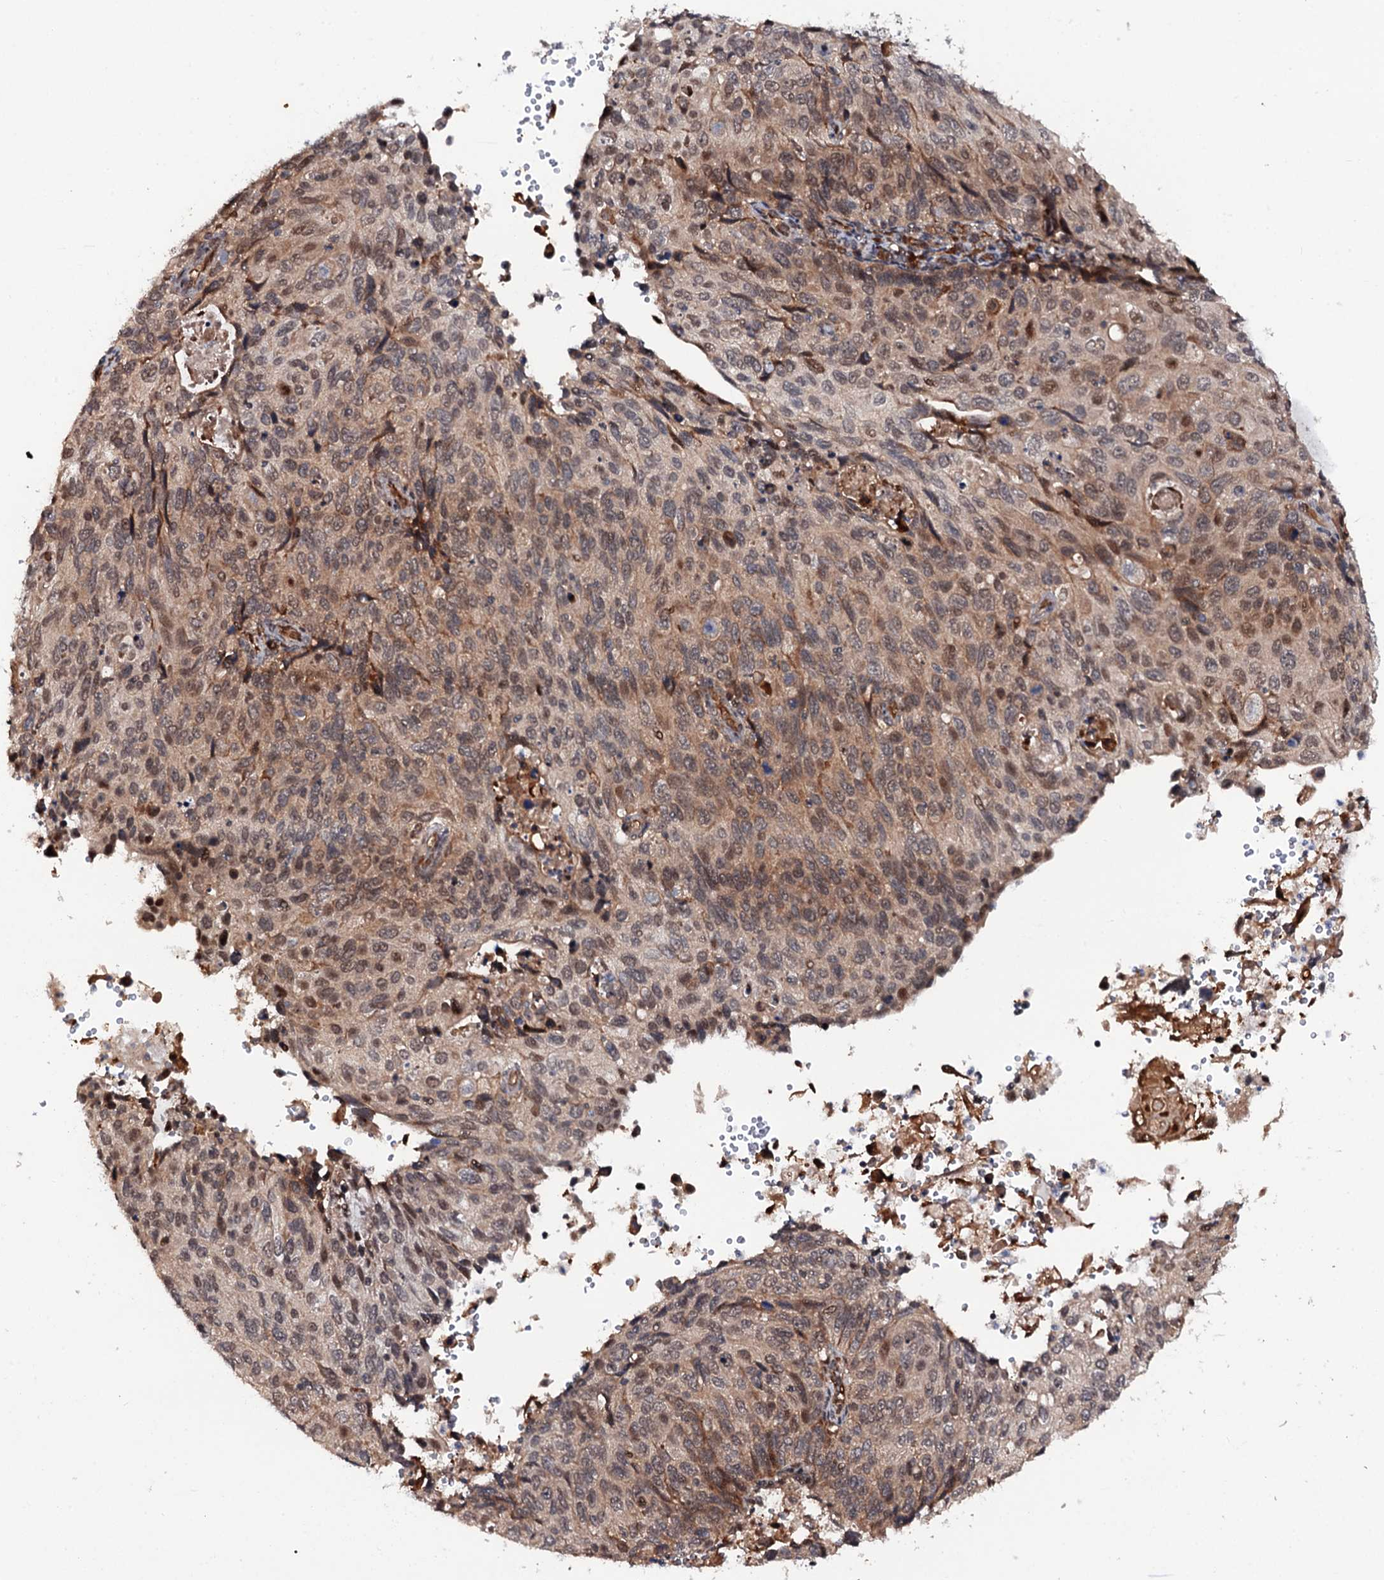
{"staining": {"intensity": "moderate", "quantity": ">75%", "location": "cytoplasmic/membranous,nuclear"}, "tissue": "cervical cancer", "cell_type": "Tumor cells", "image_type": "cancer", "snomed": [{"axis": "morphology", "description": "Squamous cell carcinoma, NOS"}, {"axis": "topography", "description": "Cervix"}], "caption": "DAB immunohistochemical staining of cervical cancer reveals moderate cytoplasmic/membranous and nuclear protein positivity in approximately >75% of tumor cells. The protein of interest is shown in brown color, while the nuclei are stained blue.", "gene": "CDC23", "patient": {"sex": "female", "age": 70}}